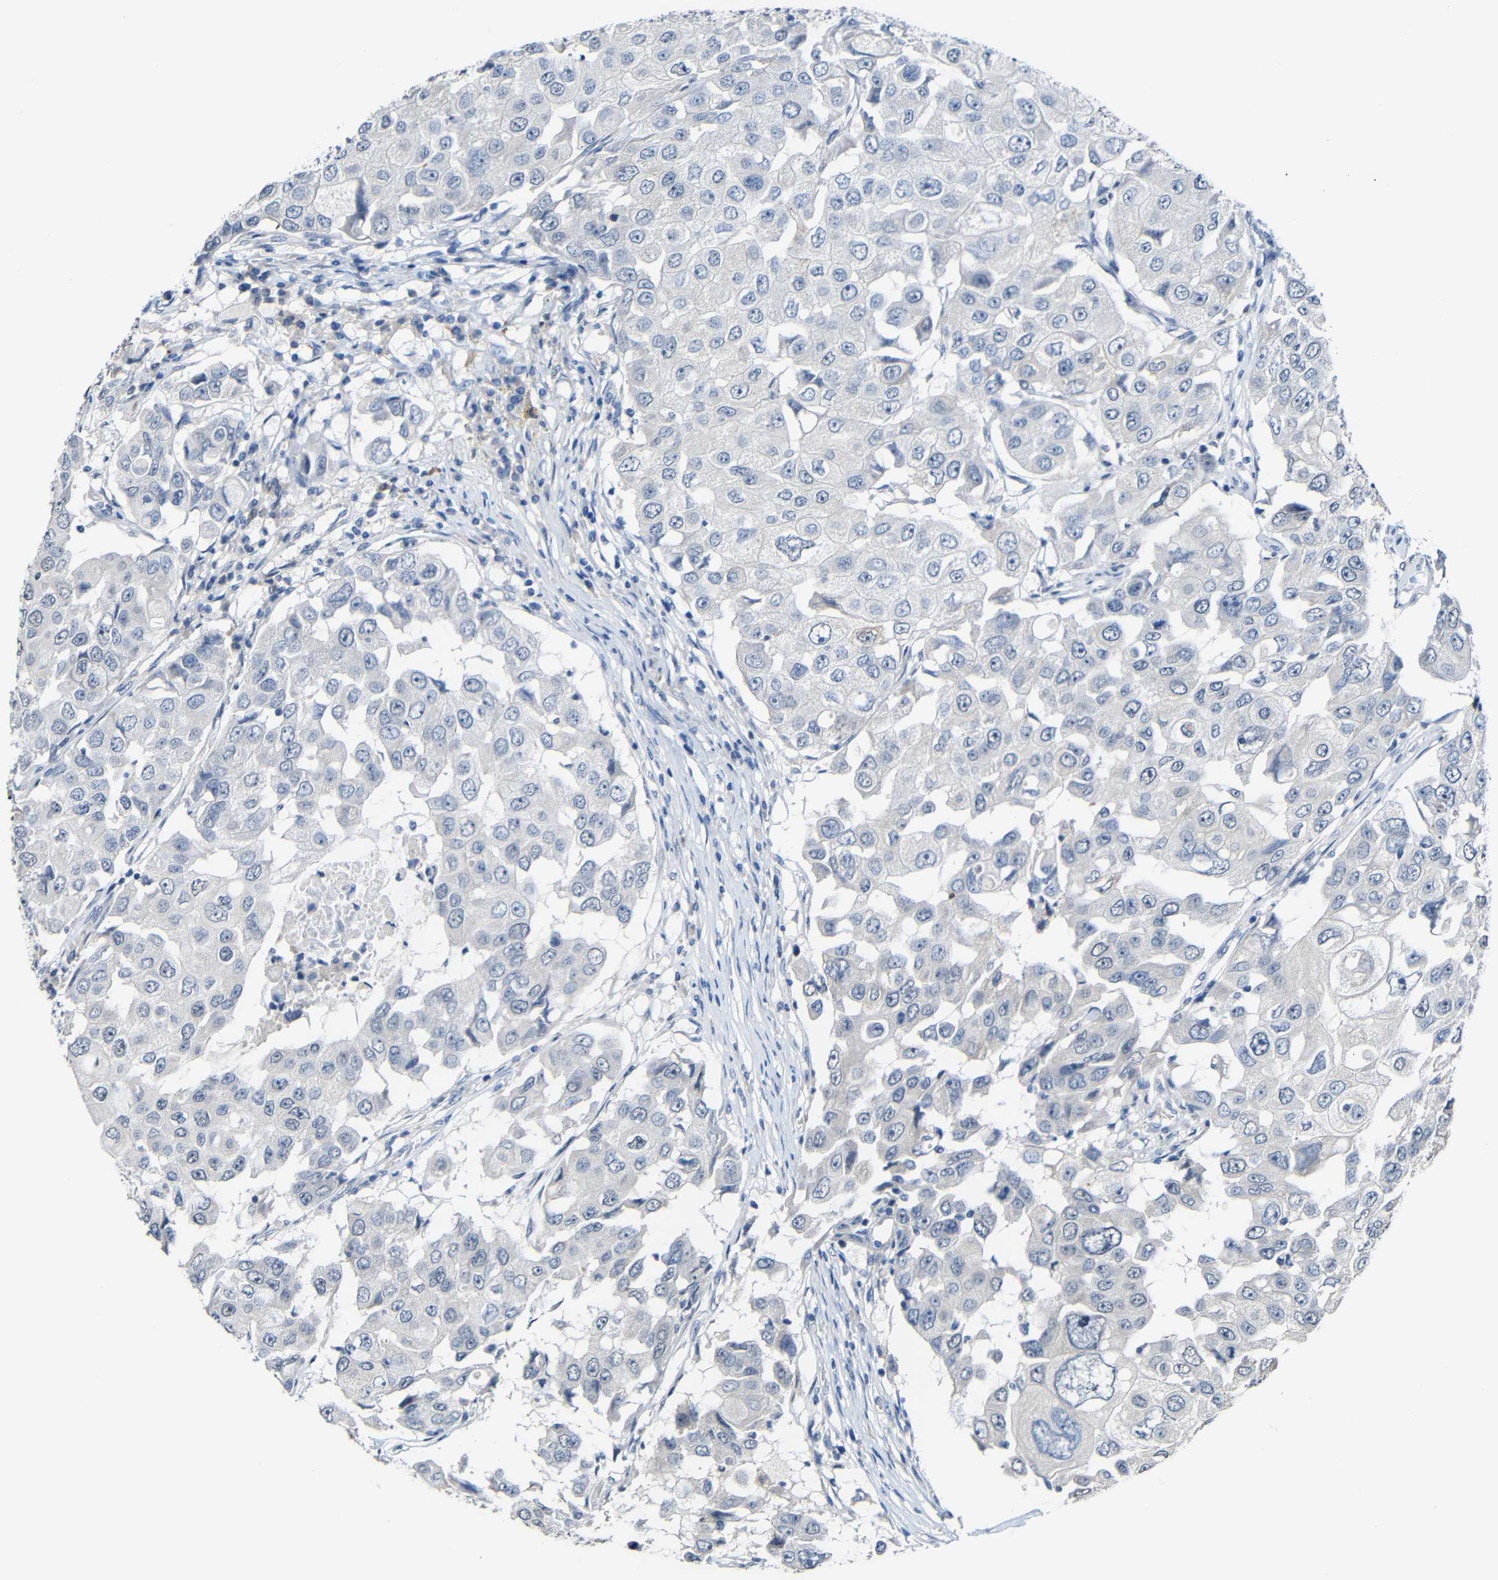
{"staining": {"intensity": "negative", "quantity": "none", "location": "none"}, "tissue": "breast cancer", "cell_type": "Tumor cells", "image_type": "cancer", "snomed": [{"axis": "morphology", "description": "Duct carcinoma"}, {"axis": "topography", "description": "Breast"}], "caption": "IHC of breast infiltrating ductal carcinoma displays no staining in tumor cells.", "gene": "STBD1", "patient": {"sex": "female", "age": 27}}